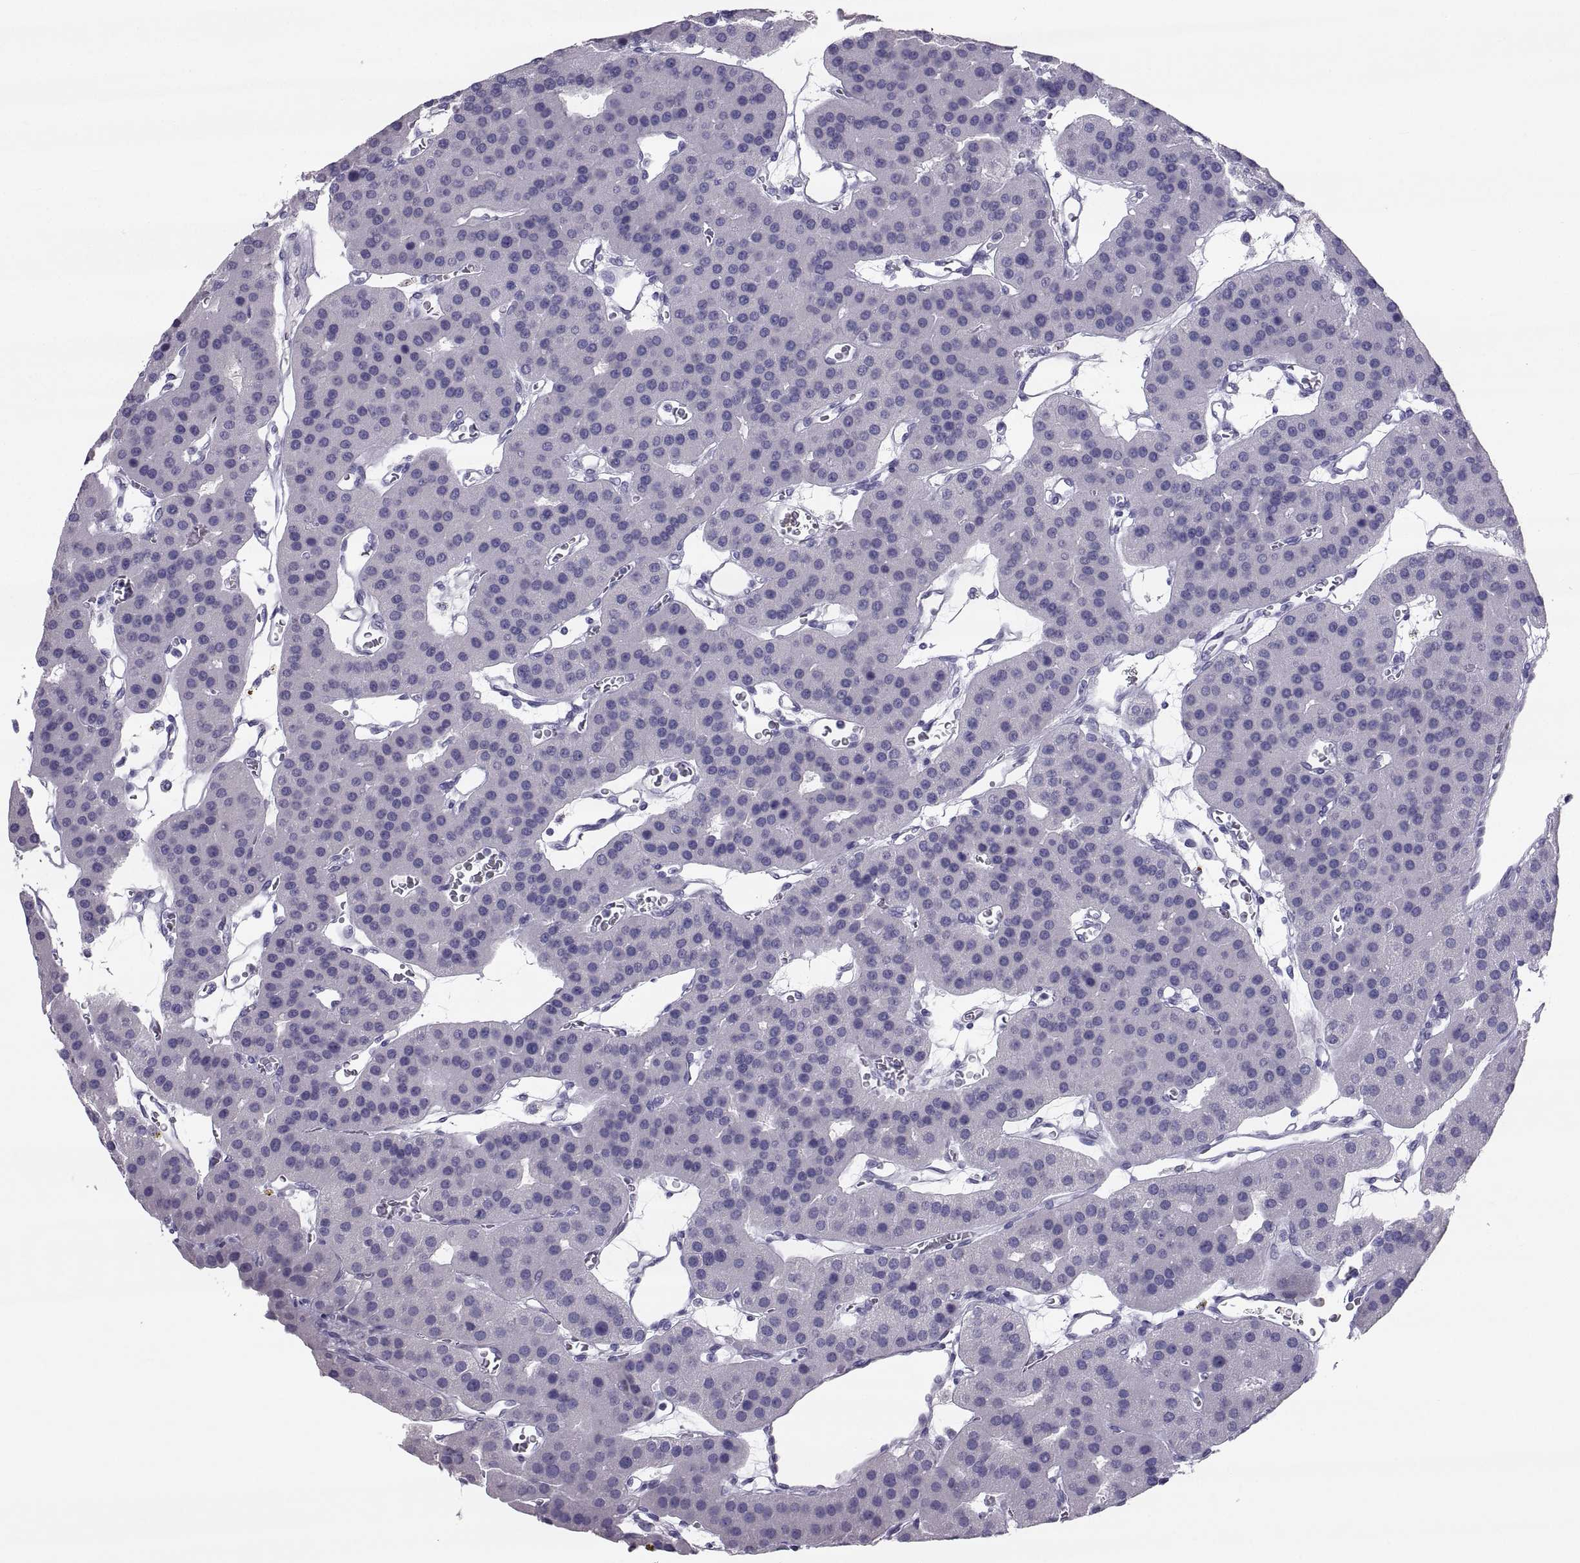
{"staining": {"intensity": "negative", "quantity": "none", "location": "none"}, "tissue": "parathyroid gland", "cell_type": "Glandular cells", "image_type": "normal", "snomed": [{"axis": "morphology", "description": "Normal tissue, NOS"}, {"axis": "morphology", "description": "Adenoma, NOS"}, {"axis": "topography", "description": "Parathyroid gland"}], "caption": "The micrograph exhibits no staining of glandular cells in normal parathyroid gland. (DAB (3,3'-diaminobenzidine) IHC visualized using brightfield microscopy, high magnification).", "gene": "PCSK1N", "patient": {"sex": "female", "age": 86}}